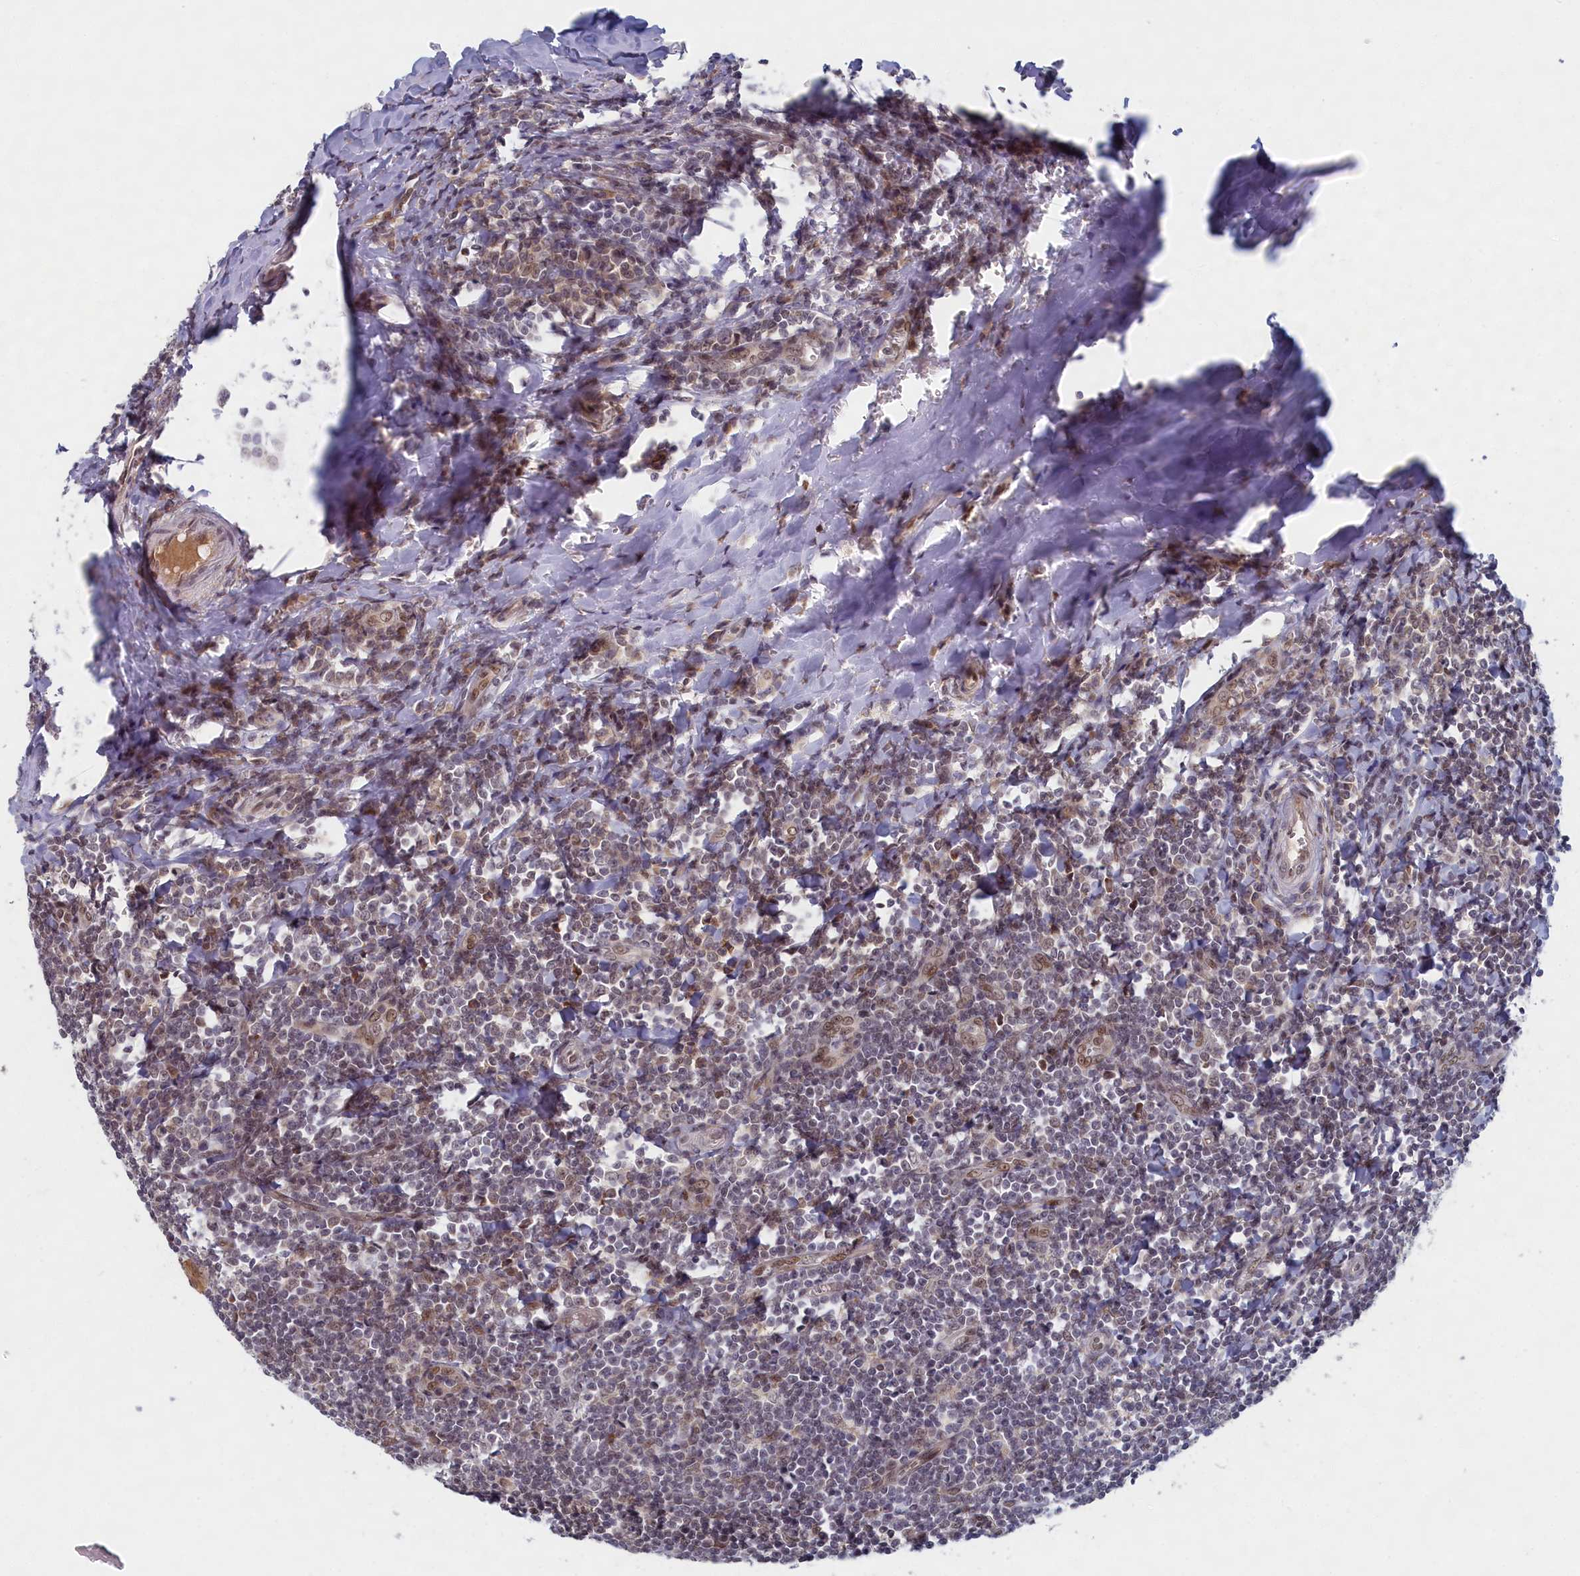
{"staining": {"intensity": "weak", "quantity": "<25%", "location": "nuclear"}, "tissue": "tonsil", "cell_type": "Germinal center cells", "image_type": "normal", "snomed": [{"axis": "morphology", "description": "Normal tissue, NOS"}, {"axis": "topography", "description": "Tonsil"}], "caption": "Immunohistochemical staining of benign human tonsil demonstrates no significant staining in germinal center cells. Brightfield microscopy of immunohistochemistry (IHC) stained with DAB (brown) and hematoxylin (blue), captured at high magnification.", "gene": "DNAJC17", "patient": {"sex": "male", "age": 27}}